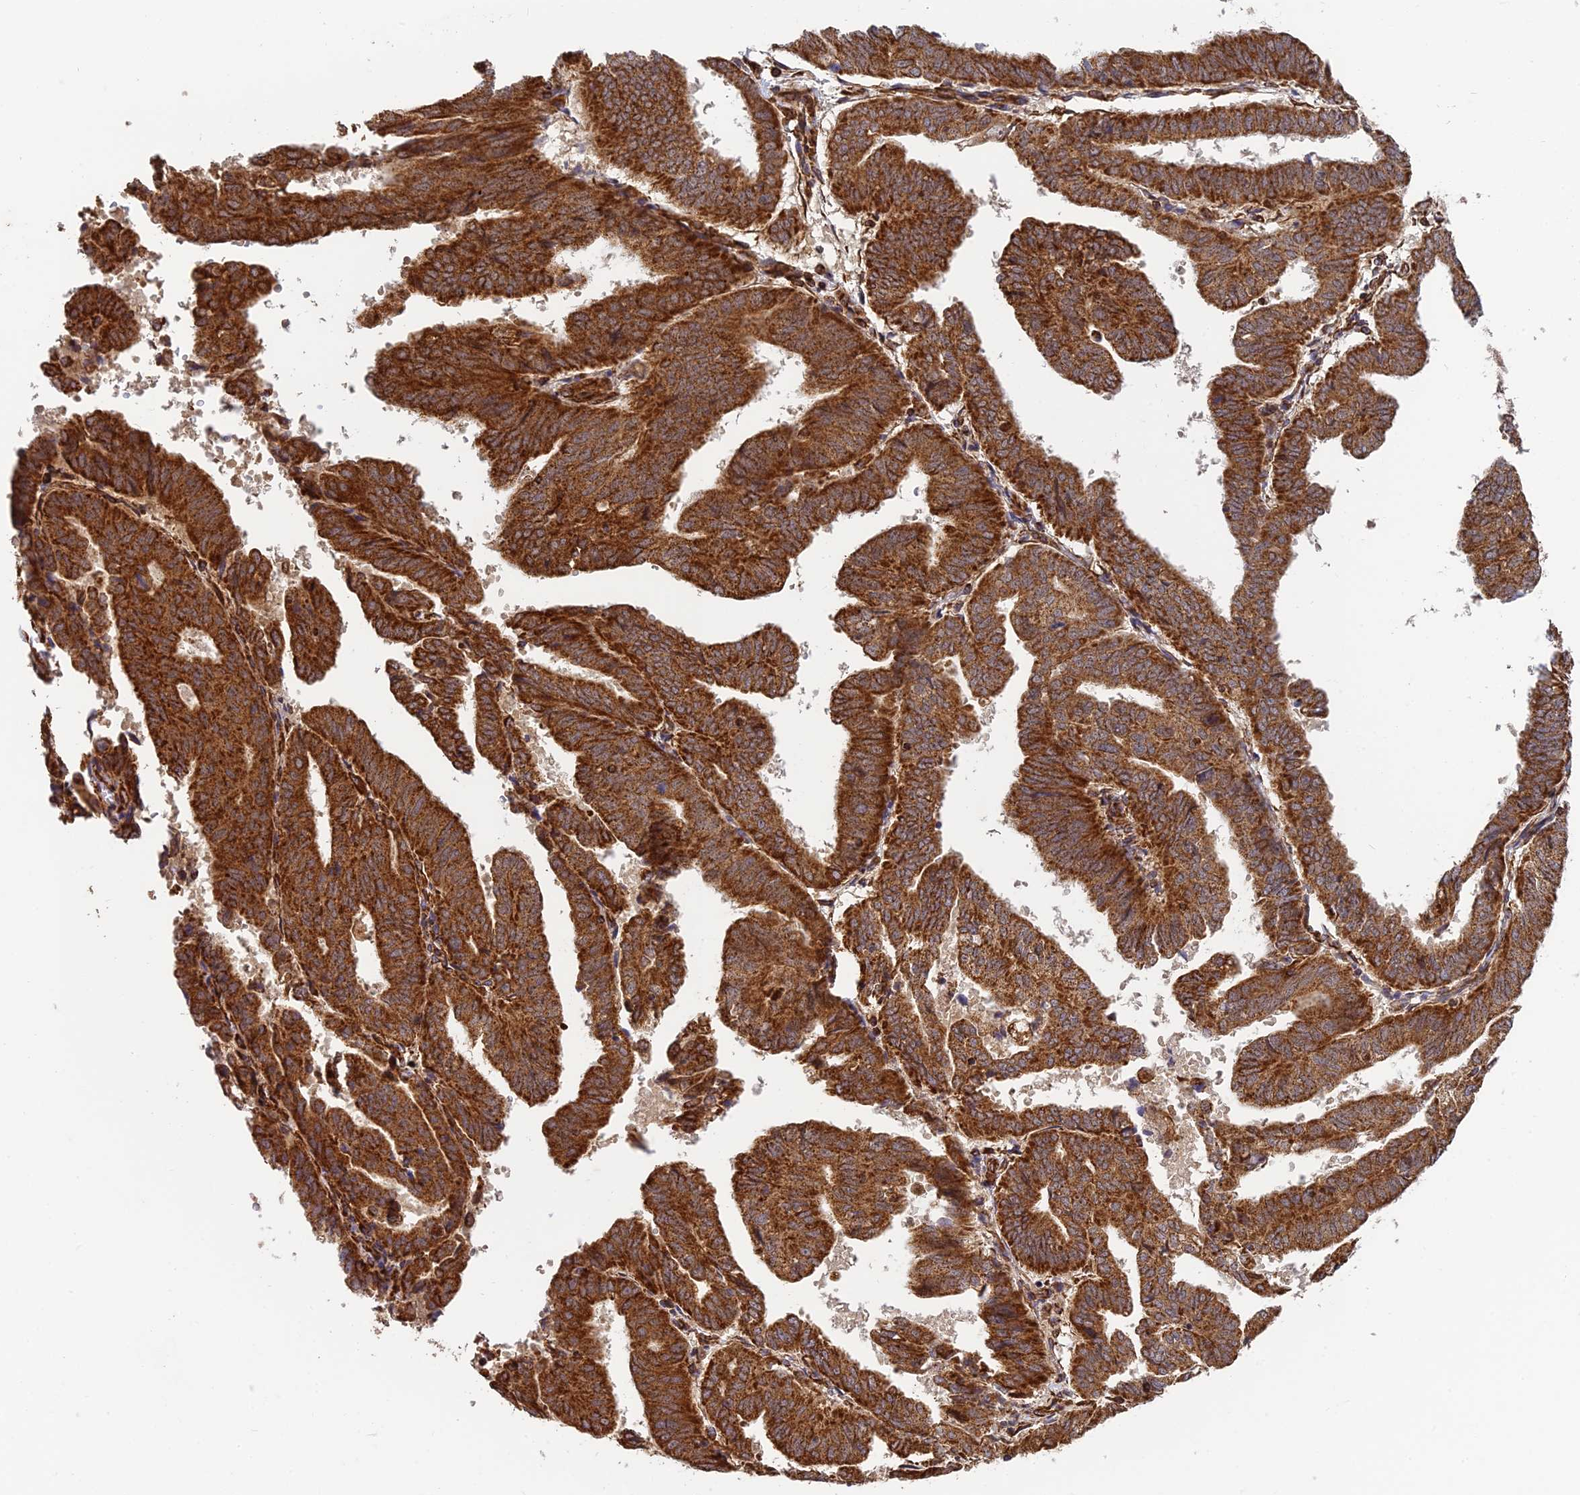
{"staining": {"intensity": "strong", "quantity": ">75%", "location": "cytoplasmic/membranous"}, "tissue": "endometrial cancer", "cell_type": "Tumor cells", "image_type": "cancer", "snomed": [{"axis": "morphology", "description": "Adenocarcinoma, NOS"}, {"axis": "topography", "description": "Uterus"}], "caption": "A brown stain shows strong cytoplasmic/membranous positivity of a protein in human adenocarcinoma (endometrial) tumor cells.", "gene": "DSTYK", "patient": {"sex": "female", "age": 77}}